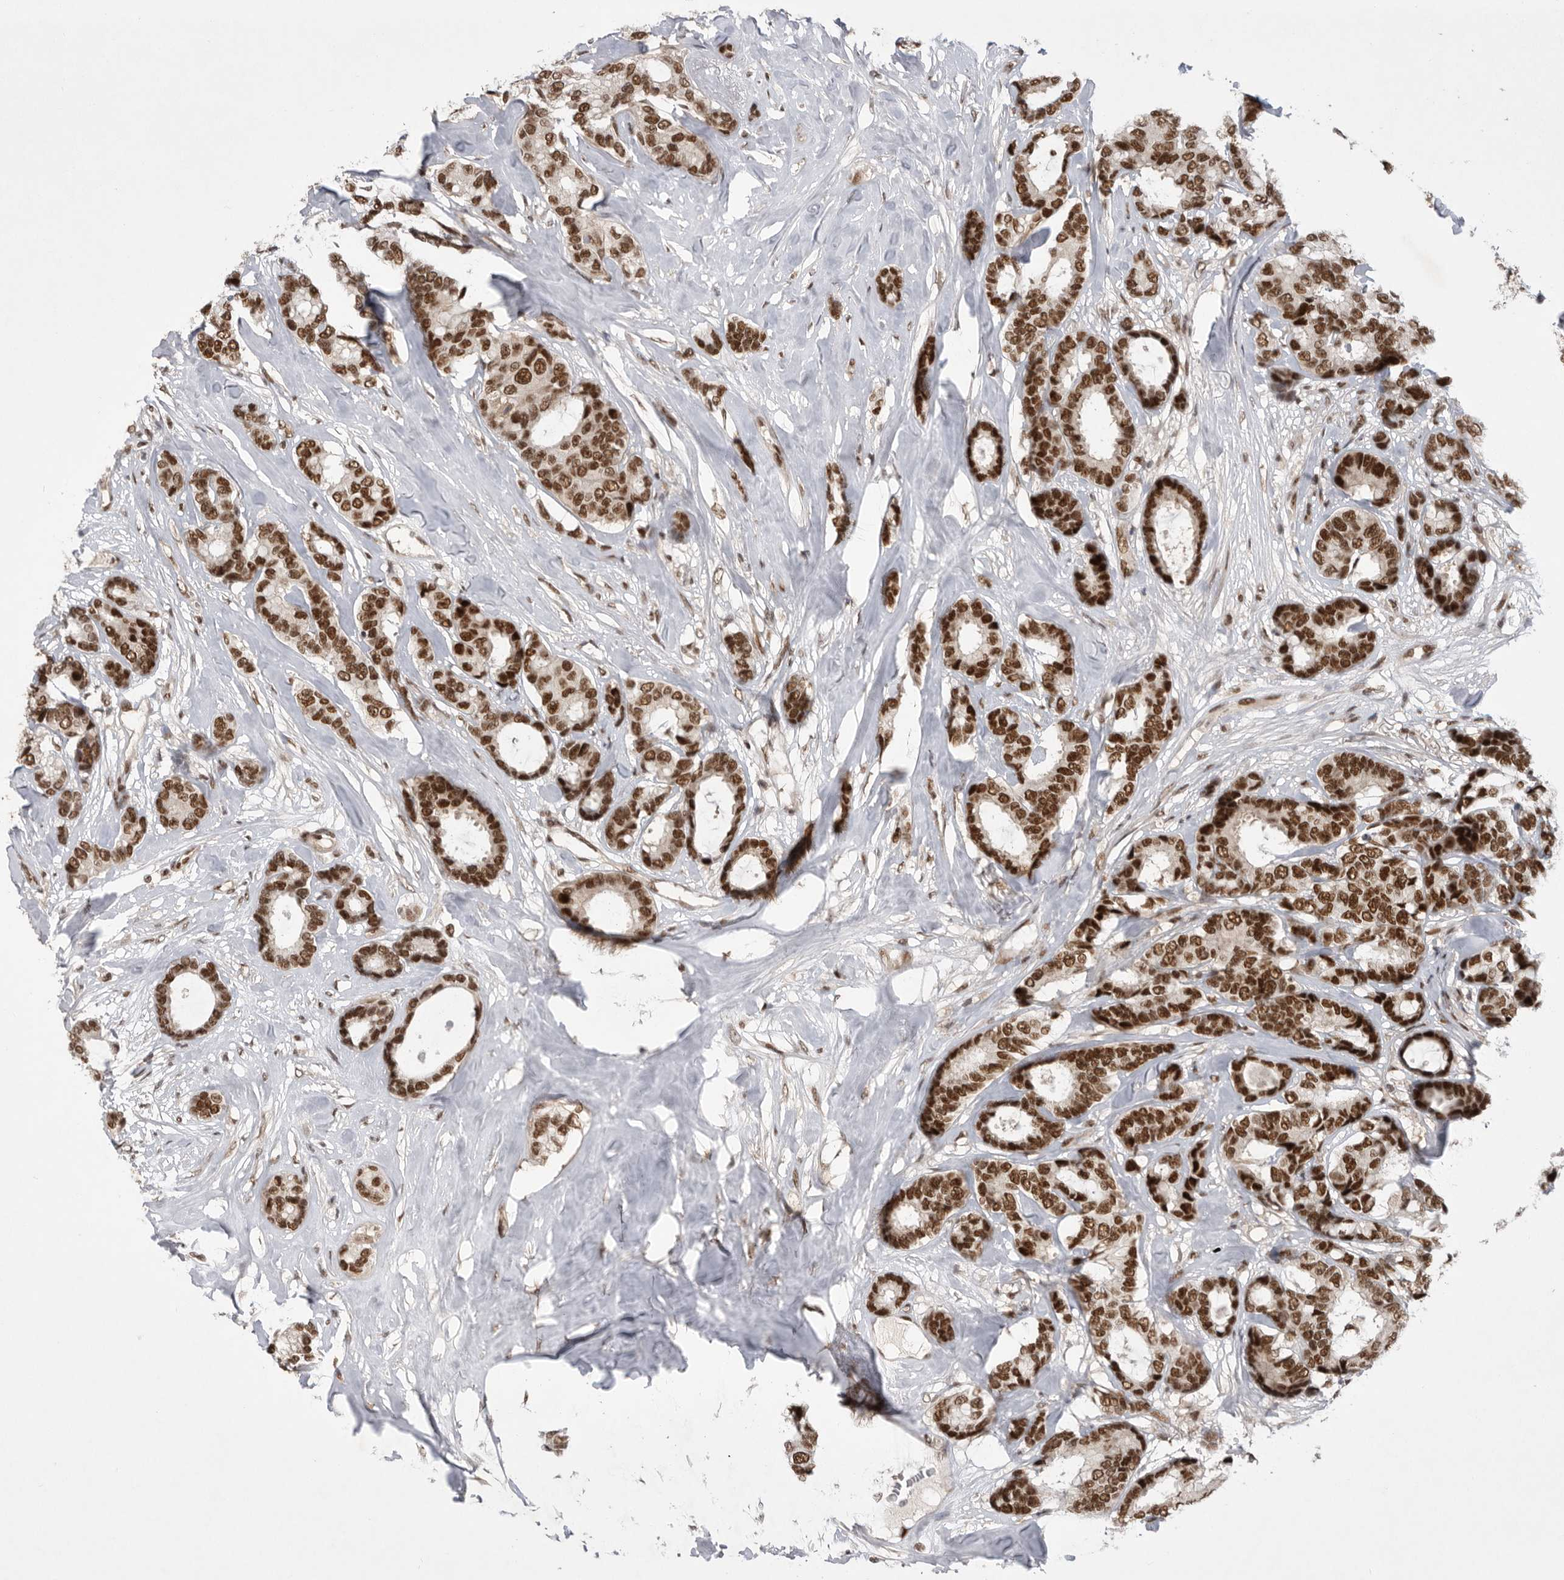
{"staining": {"intensity": "strong", "quantity": ">75%", "location": "nuclear"}, "tissue": "breast cancer", "cell_type": "Tumor cells", "image_type": "cancer", "snomed": [{"axis": "morphology", "description": "Duct carcinoma"}, {"axis": "topography", "description": "Breast"}], "caption": "A photomicrograph of breast cancer (infiltrating ductal carcinoma) stained for a protein shows strong nuclear brown staining in tumor cells.", "gene": "ZNF830", "patient": {"sex": "female", "age": 87}}